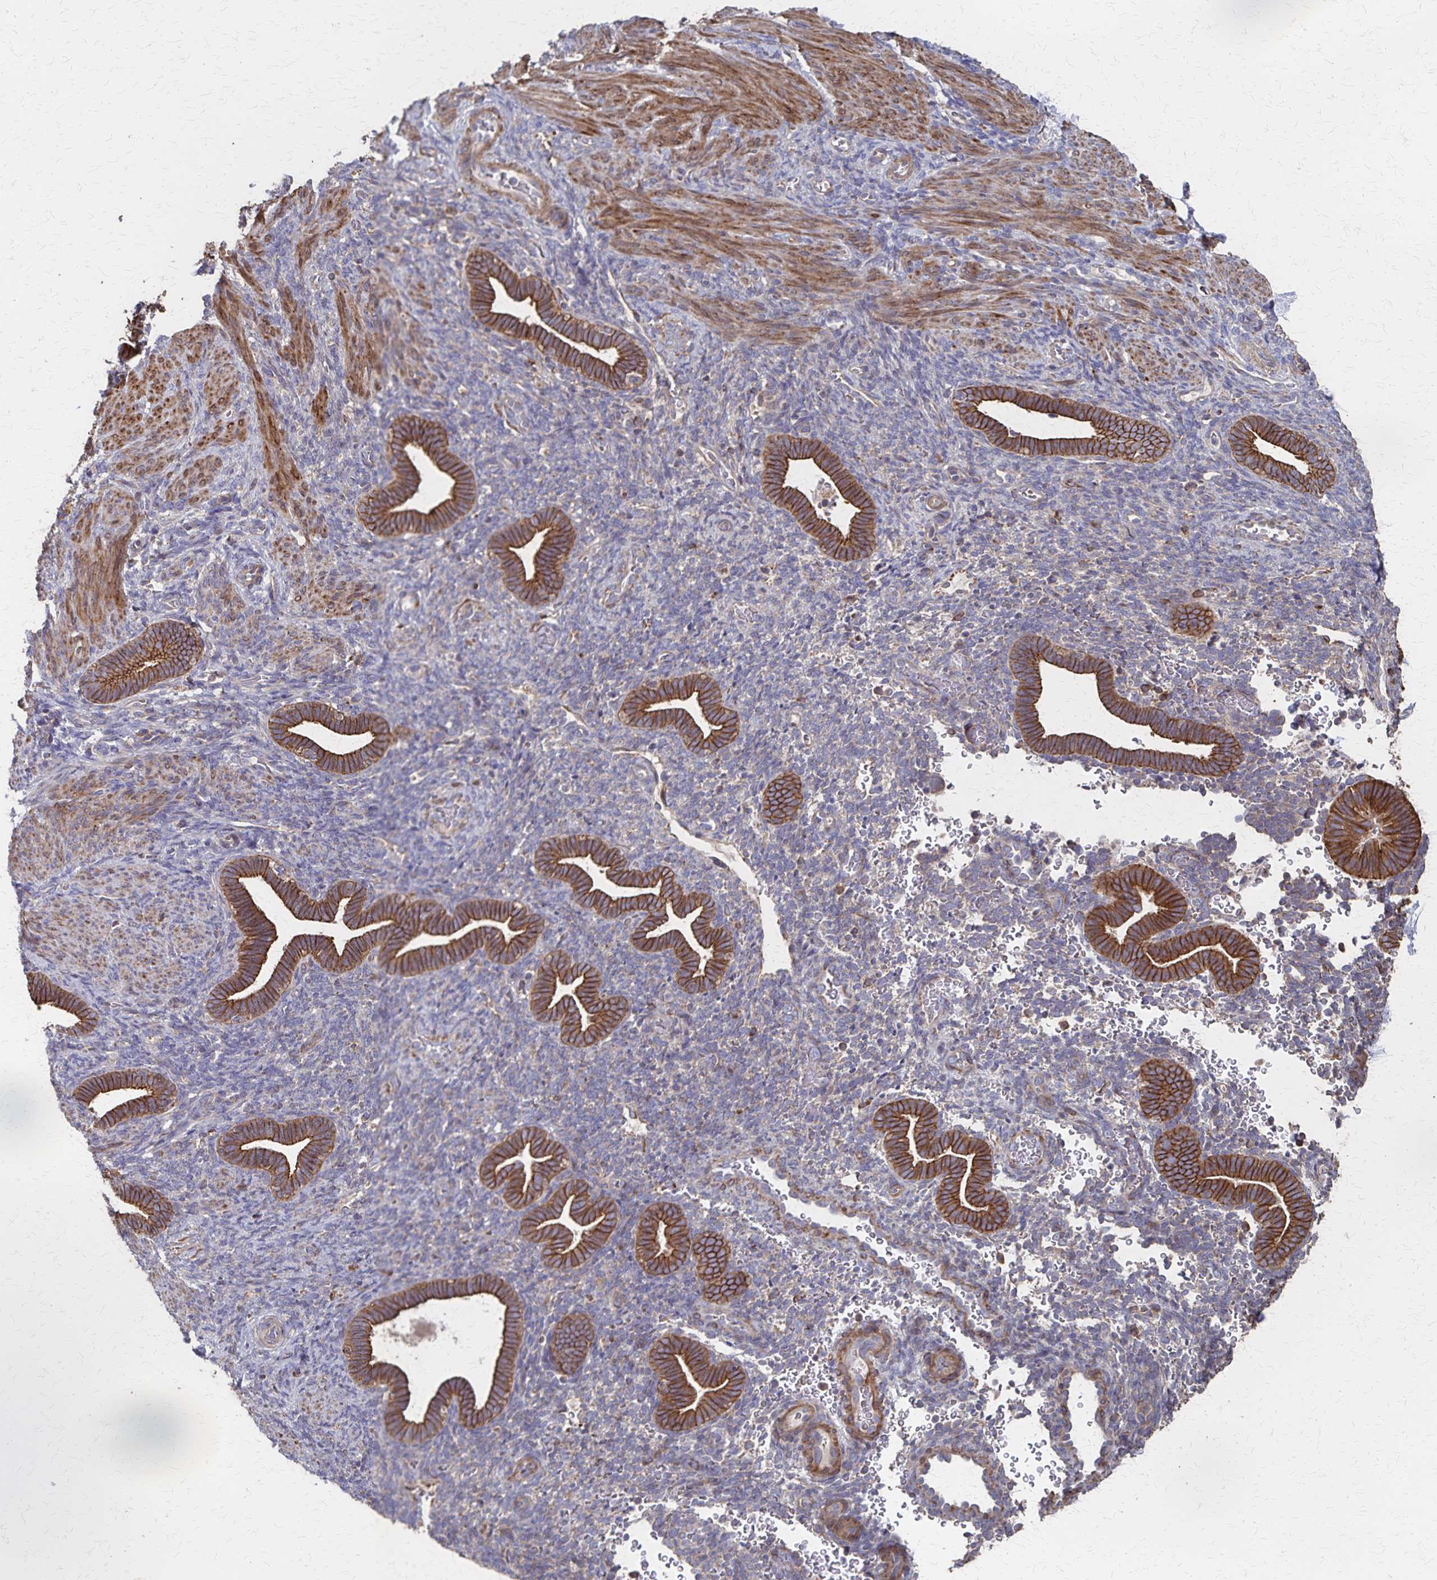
{"staining": {"intensity": "negative", "quantity": "none", "location": "none"}, "tissue": "endometrium", "cell_type": "Cells in endometrial stroma", "image_type": "normal", "snomed": [{"axis": "morphology", "description": "Normal tissue, NOS"}, {"axis": "topography", "description": "Endometrium"}], "caption": "The immunohistochemistry (IHC) histopathology image has no significant staining in cells in endometrial stroma of endometrium.", "gene": "PGAP2", "patient": {"sex": "female", "age": 34}}